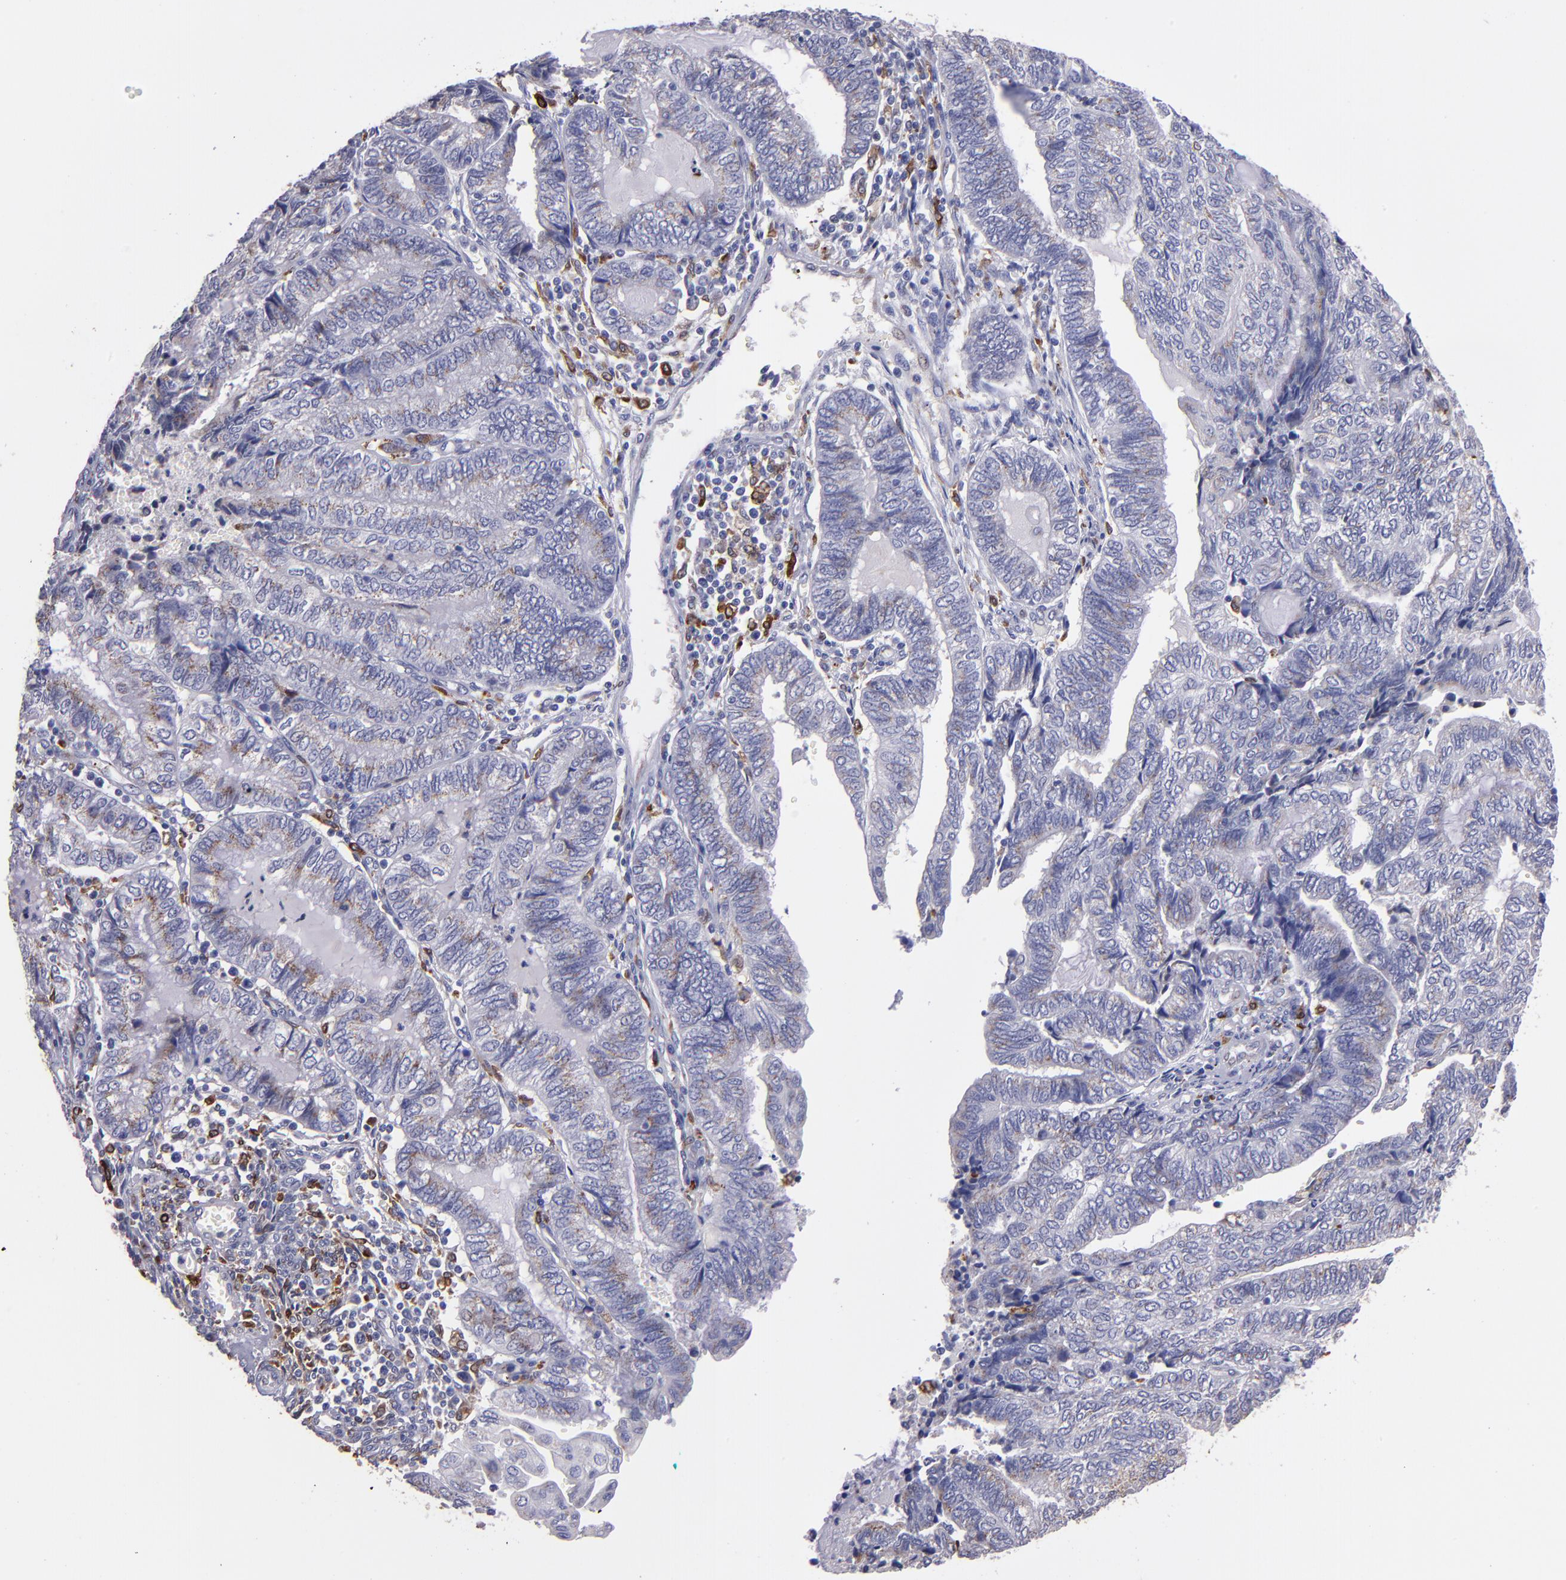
{"staining": {"intensity": "negative", "quantity": "none", "location": "none"}, "tissue": "endometrial cancer", "cell_type": "Tumor cells", "image_type": "cancer", "snomed": [{"axis": "morphology", "description": "Adenocarcinoma, NOS"}, {"axis": "topography", "description": "Uterus"}, {"axis": "topography", "description": "Endometrium"}], "caption": "There is no significant staining in tumor cells of endometrial adenocarcinoma.", "gene": "PTGS1", "patient": {"sex": "female", "age": 70}}